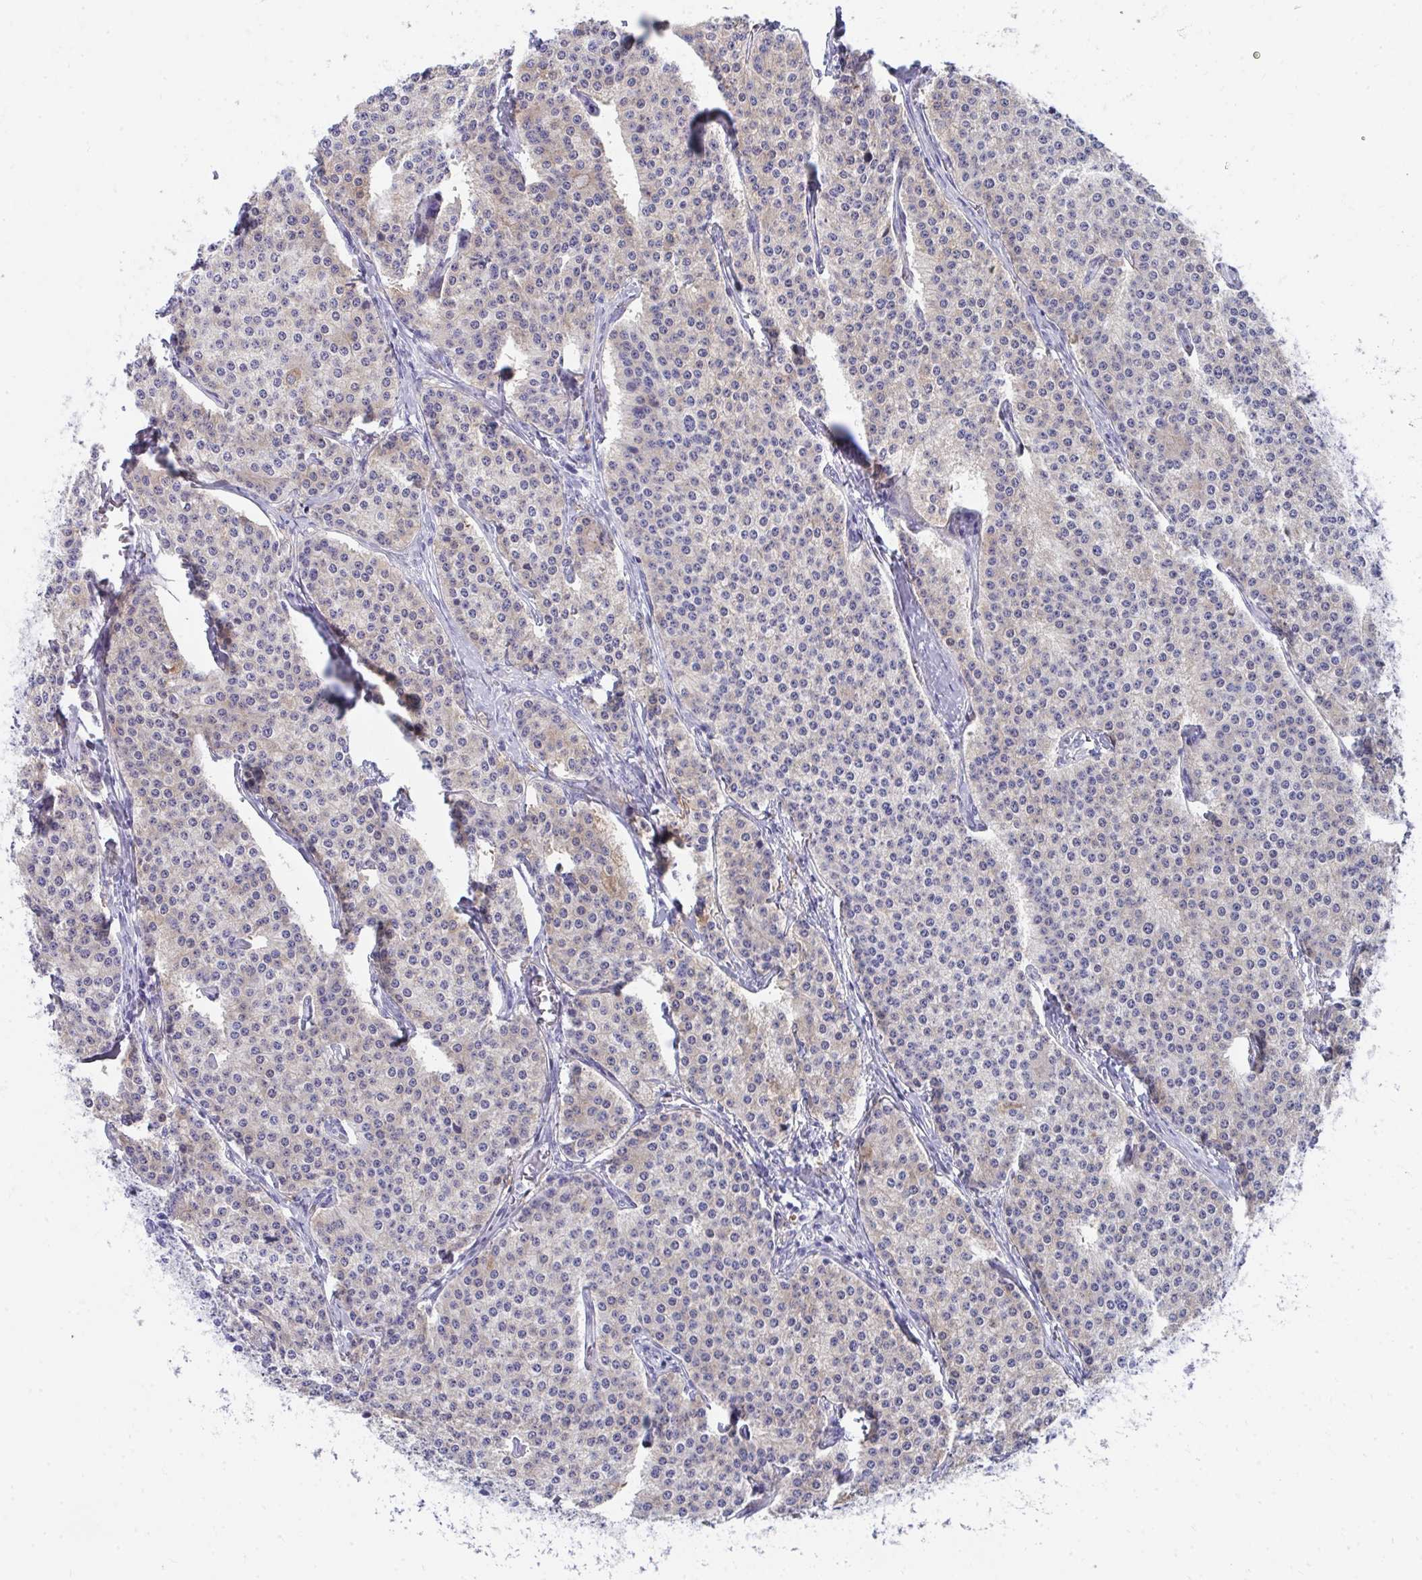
{"staining": {"intensity": "negative", "quantity": "none", "location": "none"}, "tissue": "carcinoid", "cell_type": "Tumor cells", "image_type": "cancer", "snomed": [{"axis": "morphology", "description": "Carcinoid, malignant, NOS"}, {"axis": "topography", "description": "Small intestine"}], "caption": "Carcinoid was stained to show a protein in brown. There is no significant staining in tumor cells.", "gene": "HGD", "patient": {"sex": "female", "age": 64}}